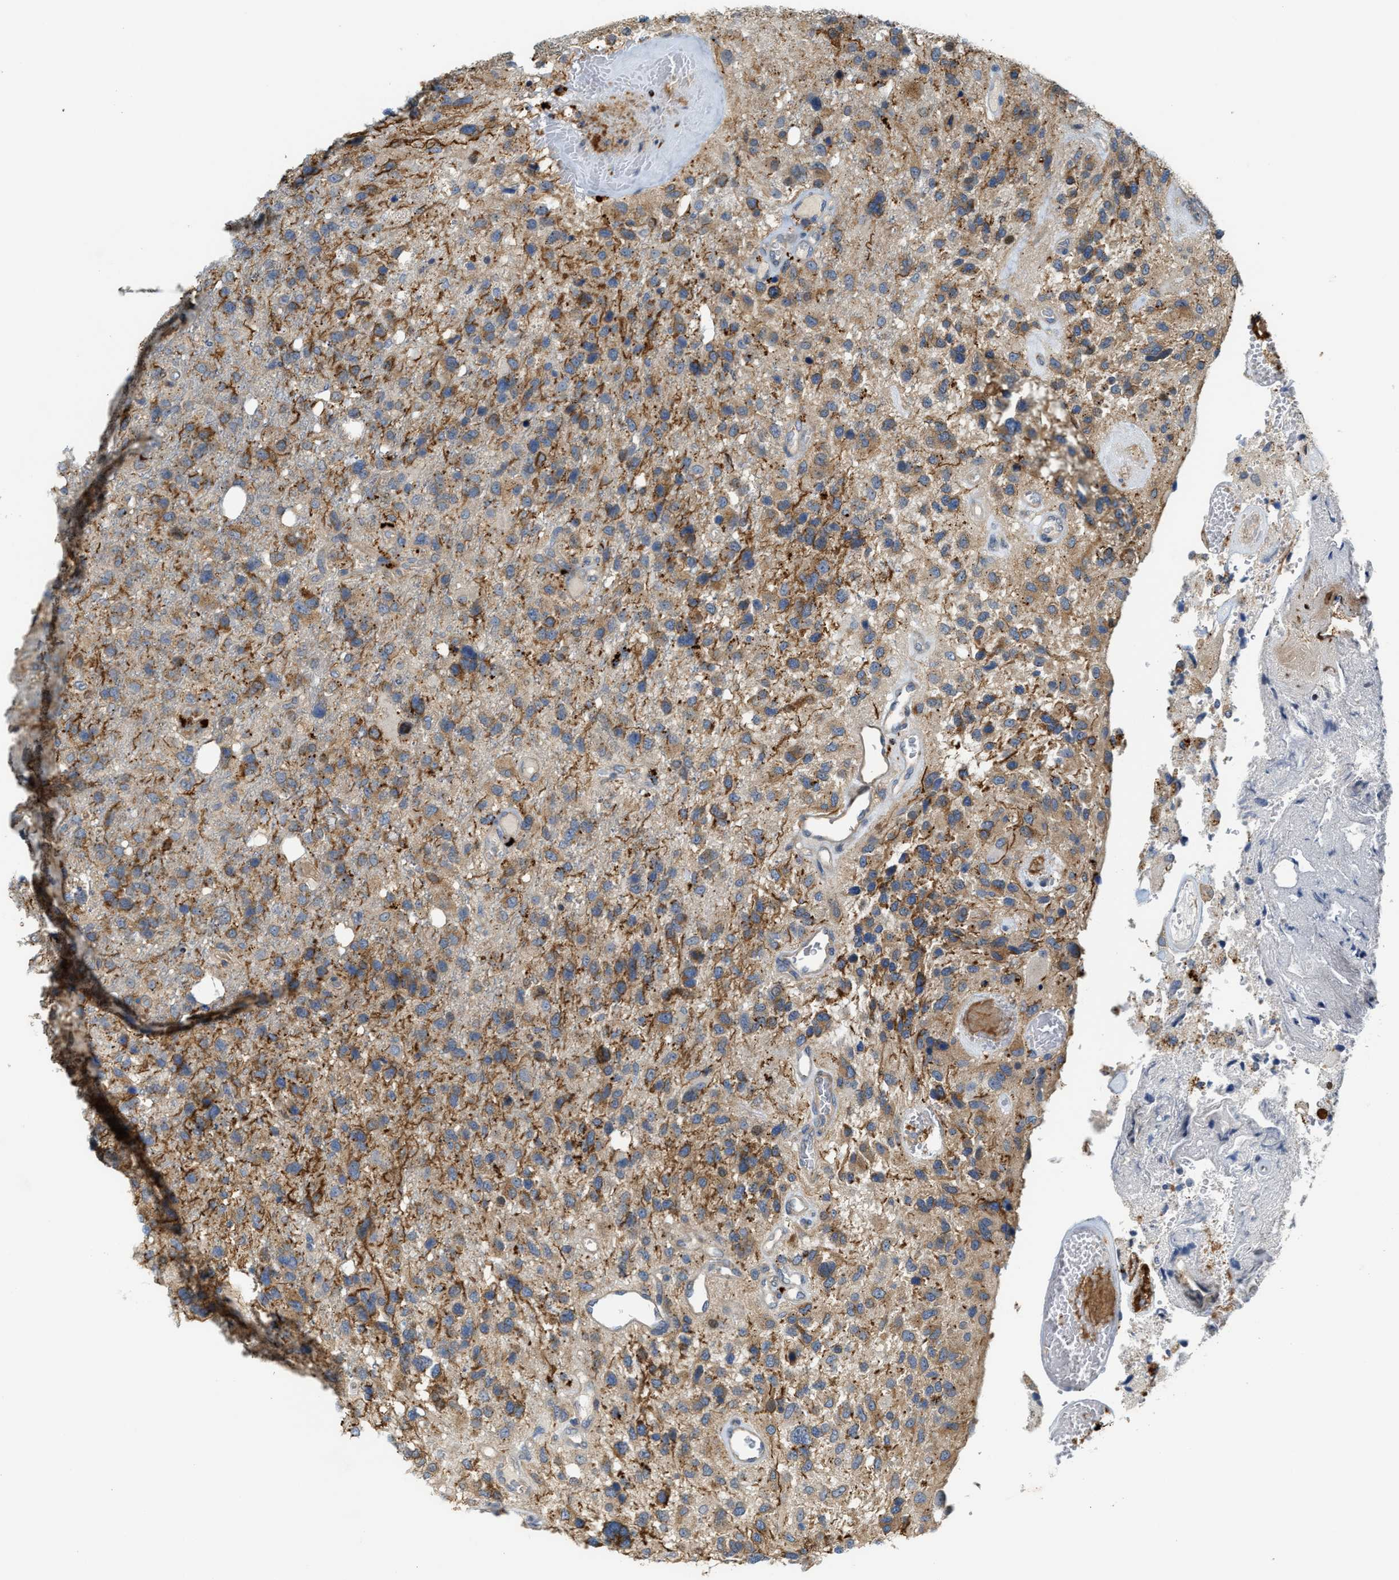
{"staining": {"intensity": "moderate", "quantity": ">75%", "location": "cytoplasmic/membranous"}, "tissue": "glioma", "cell_type": "Tumor cells", "image_type": "cancer", "snomed": [{"axis": "morphology", "description": "Glioma, malignant, High grade"}, {"axis": "topography", "description": "Brain"}], "caption": "Glioma tissue shows moderate cytoplasmic/membranous positivity in about >75% of tumor cells", "gene": "KLHDC10", "patient": {"sex": "female", "age": 58}}